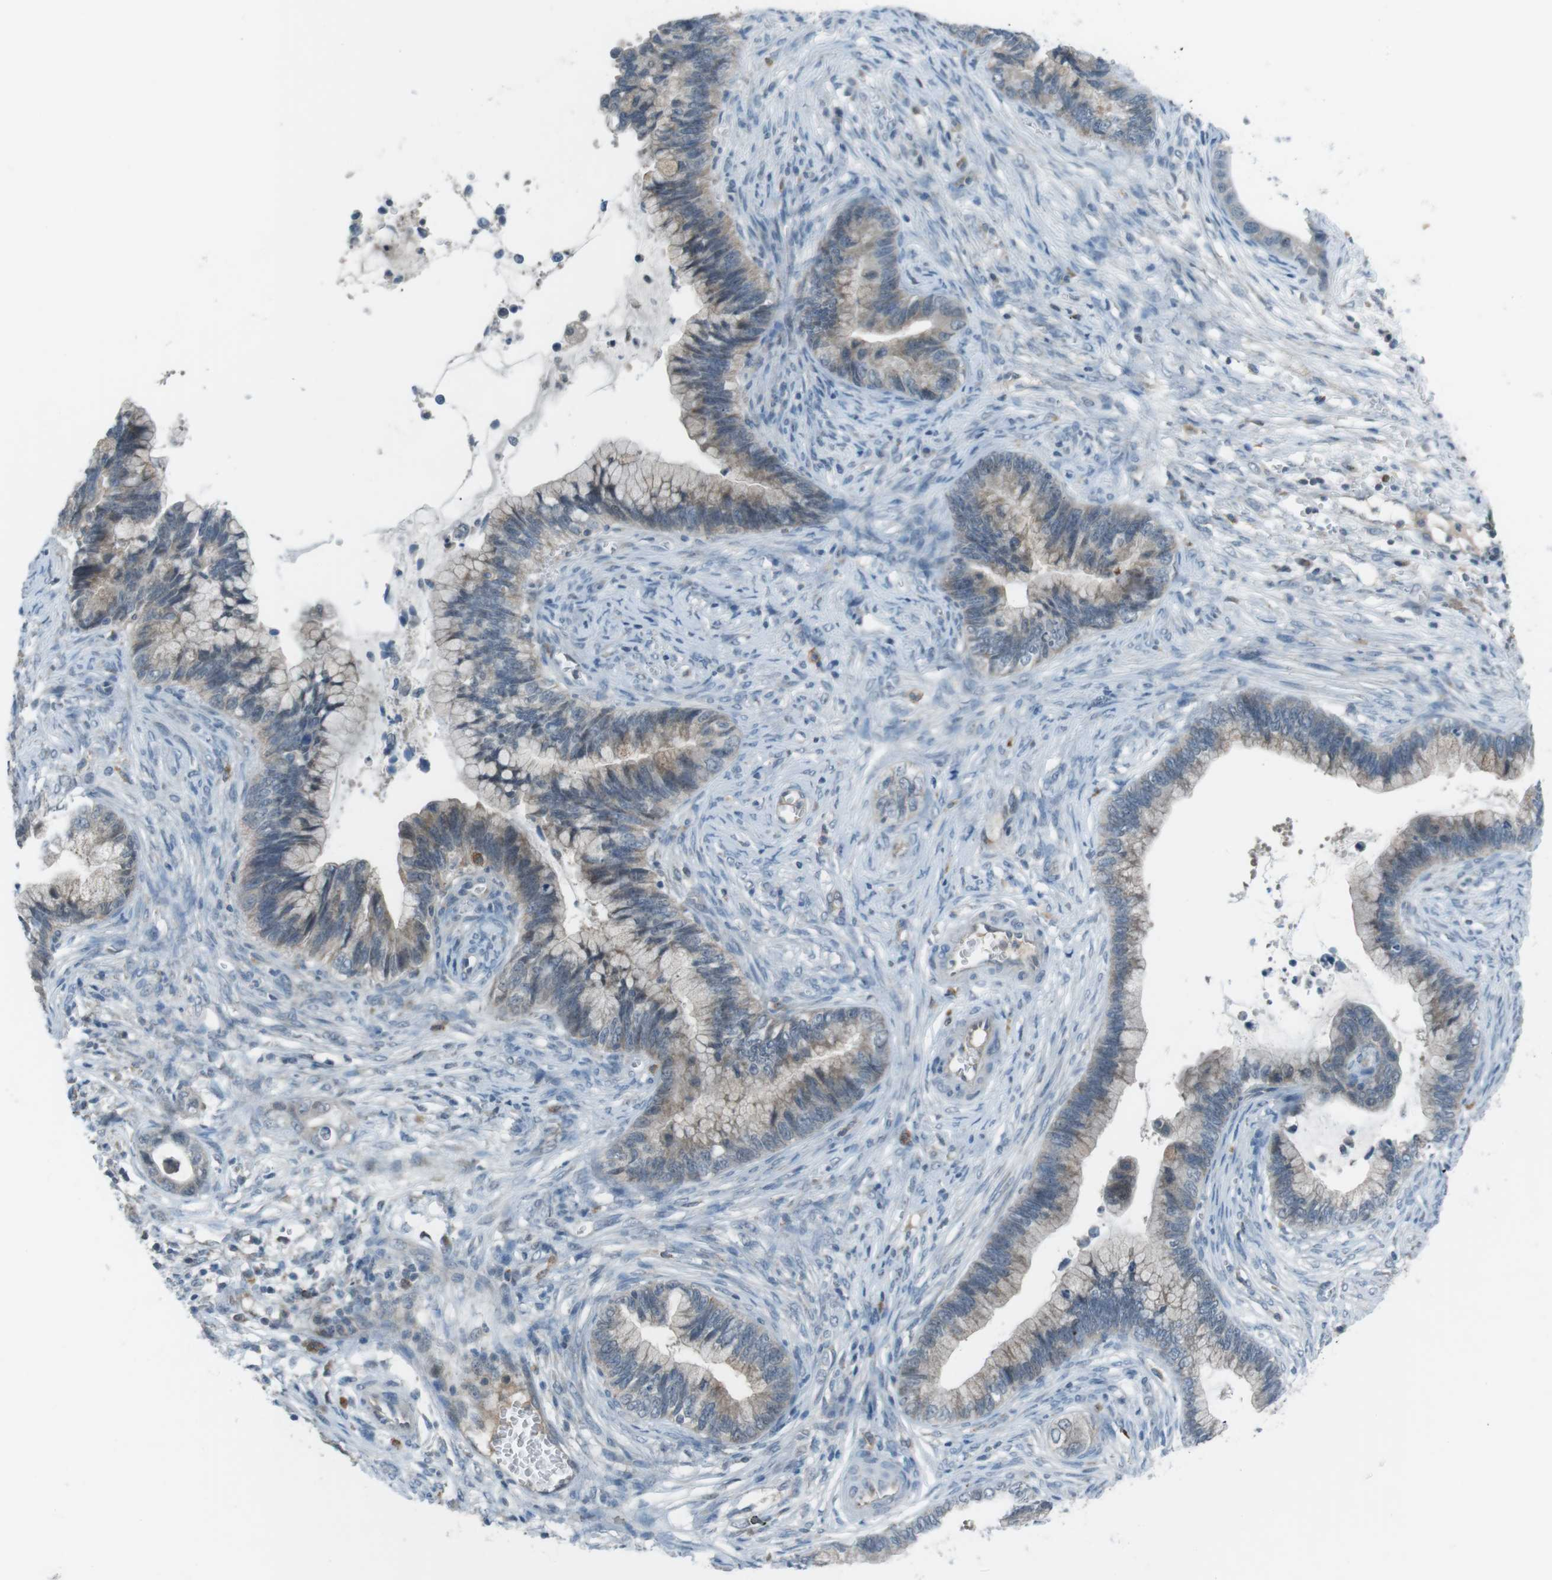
{"staining": {"intensity": "weak", "quantity": "<25%", "location": "cytoplasmic/membranous"}, "tissue": "cervical cancer", "cell_type": "Tumor cells", "image_type": "cancer", "snomed": [{"axis": "morphology", "description": "Adenocarcinoma, NOS"}, {"axis": "topography", "description": "Cervix"}], "caption": "IHC of human cervical cancer (adenocarcinoma) demonstrates no staining in tumor cells.", "gene": "FCRLA", "patient": {"sex": "female", "age": 44}}